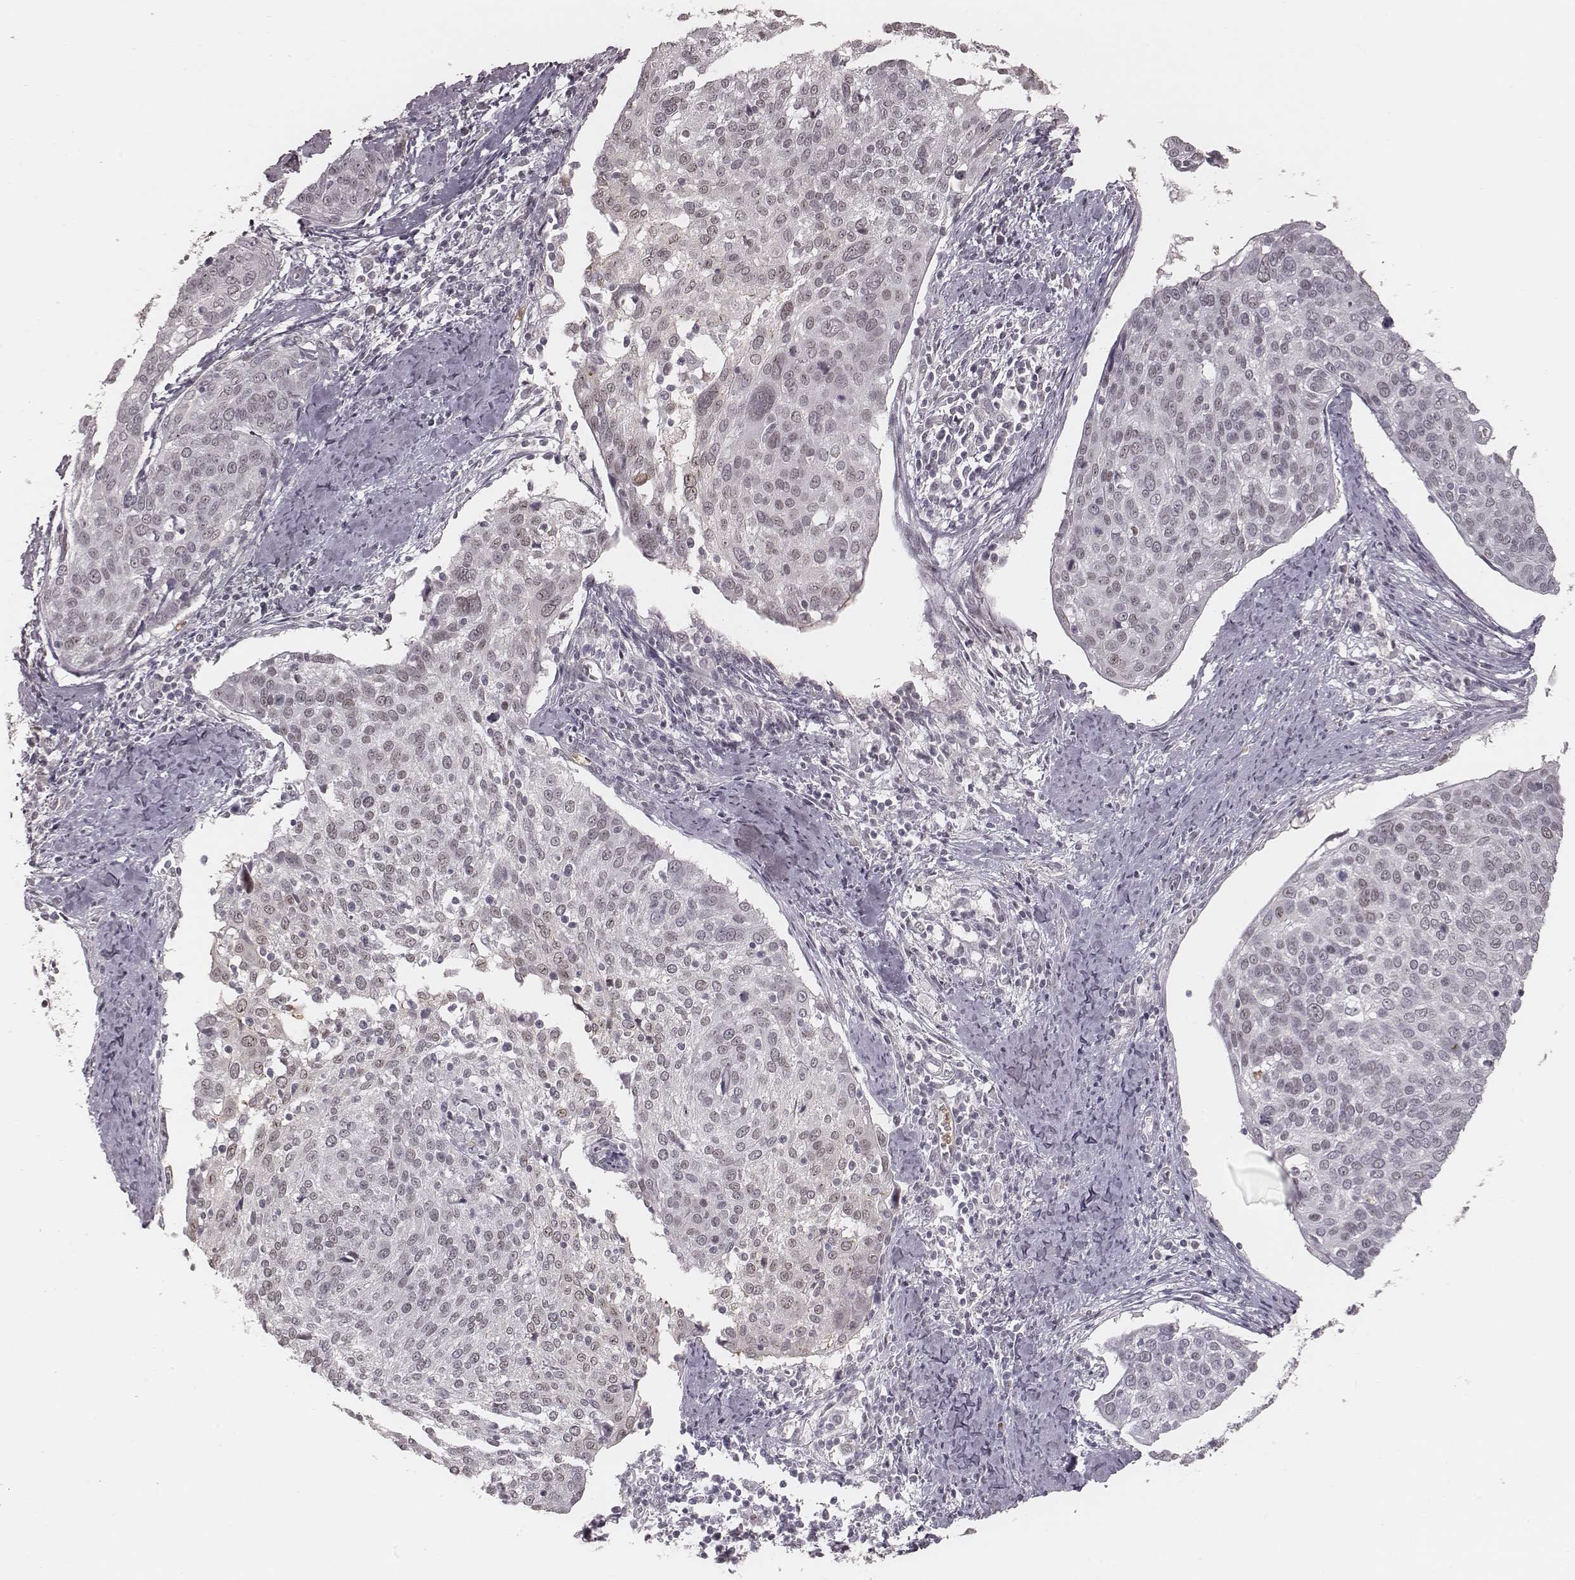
{"staining": {"intensity": "negative", "quantity": "none", "location": "none"}, "tissue": "cervical cancer", "cell_type": "Tumor cells", "image_type": "cancer", "snomed": [{"axis": "morphology", "description": "Squamous cell carcinoma, NOS"}, {"axis": "topography", "description": "Cervix"}], "caption": "Immunohistochemical staining of human squamous cell carcinoma (cervical) exhibits no significant positivity in tumor cells.", "gene": "KITLG", "patient": {"sex": "female", "age": 39}}